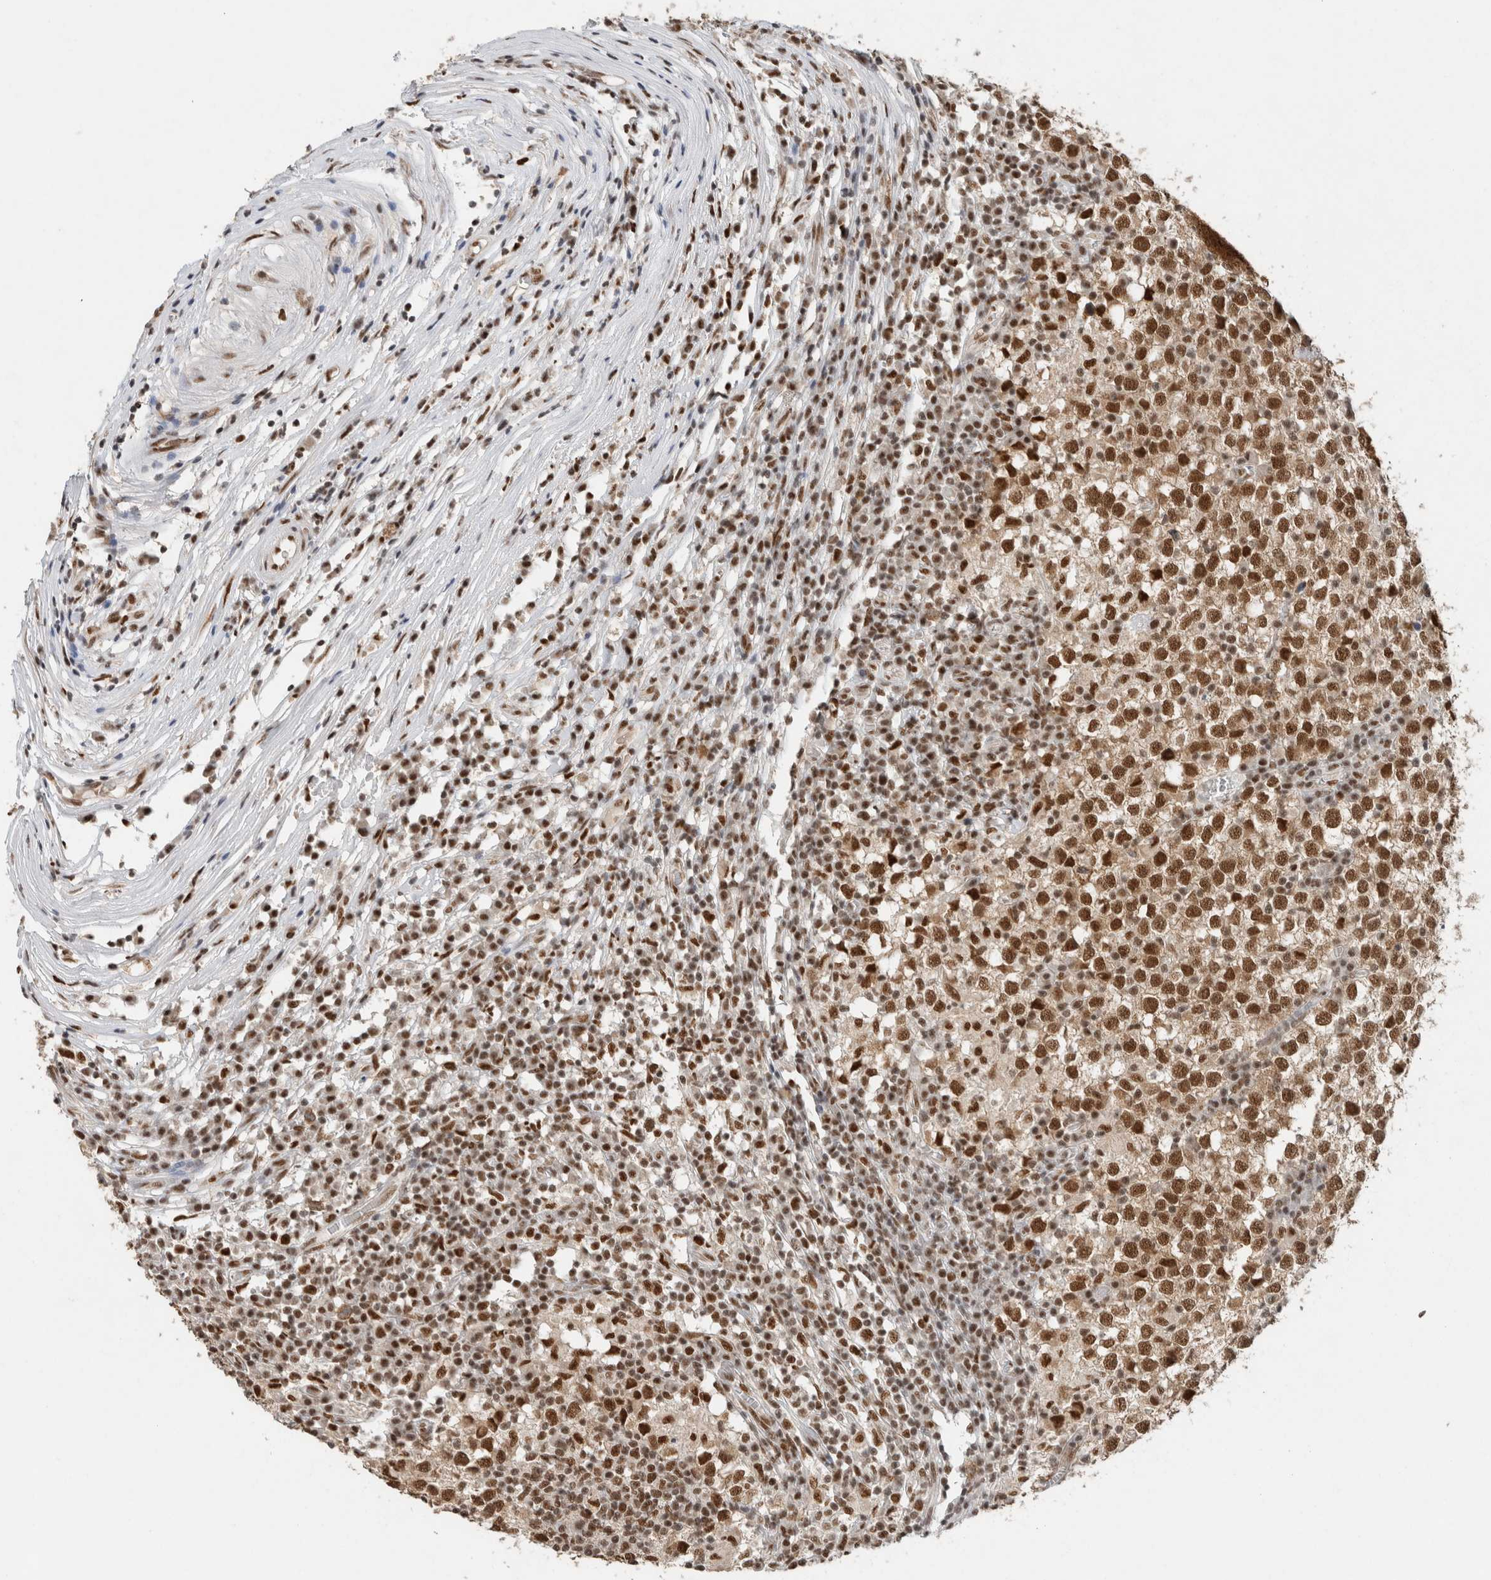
{"staining": {"intensity": "strong", "quantity": ">75%", "location": "nuclear"}, "tissue": "testis cancer", "cell_type": "Tumor cells", "image_type": "cancer", "snomed": [{"axis": "morphology", "description": "Seminoma, NOS"}, {"axis": "topography", "description": "Testis"}], "caption": "This image exhibits immunohistochemistry staining of human testis seminoma, with high strong nuclear staining in about >75% of tumor cells.", "gene": "DDX42", "patient": {"sex": "male", "age": 65}}